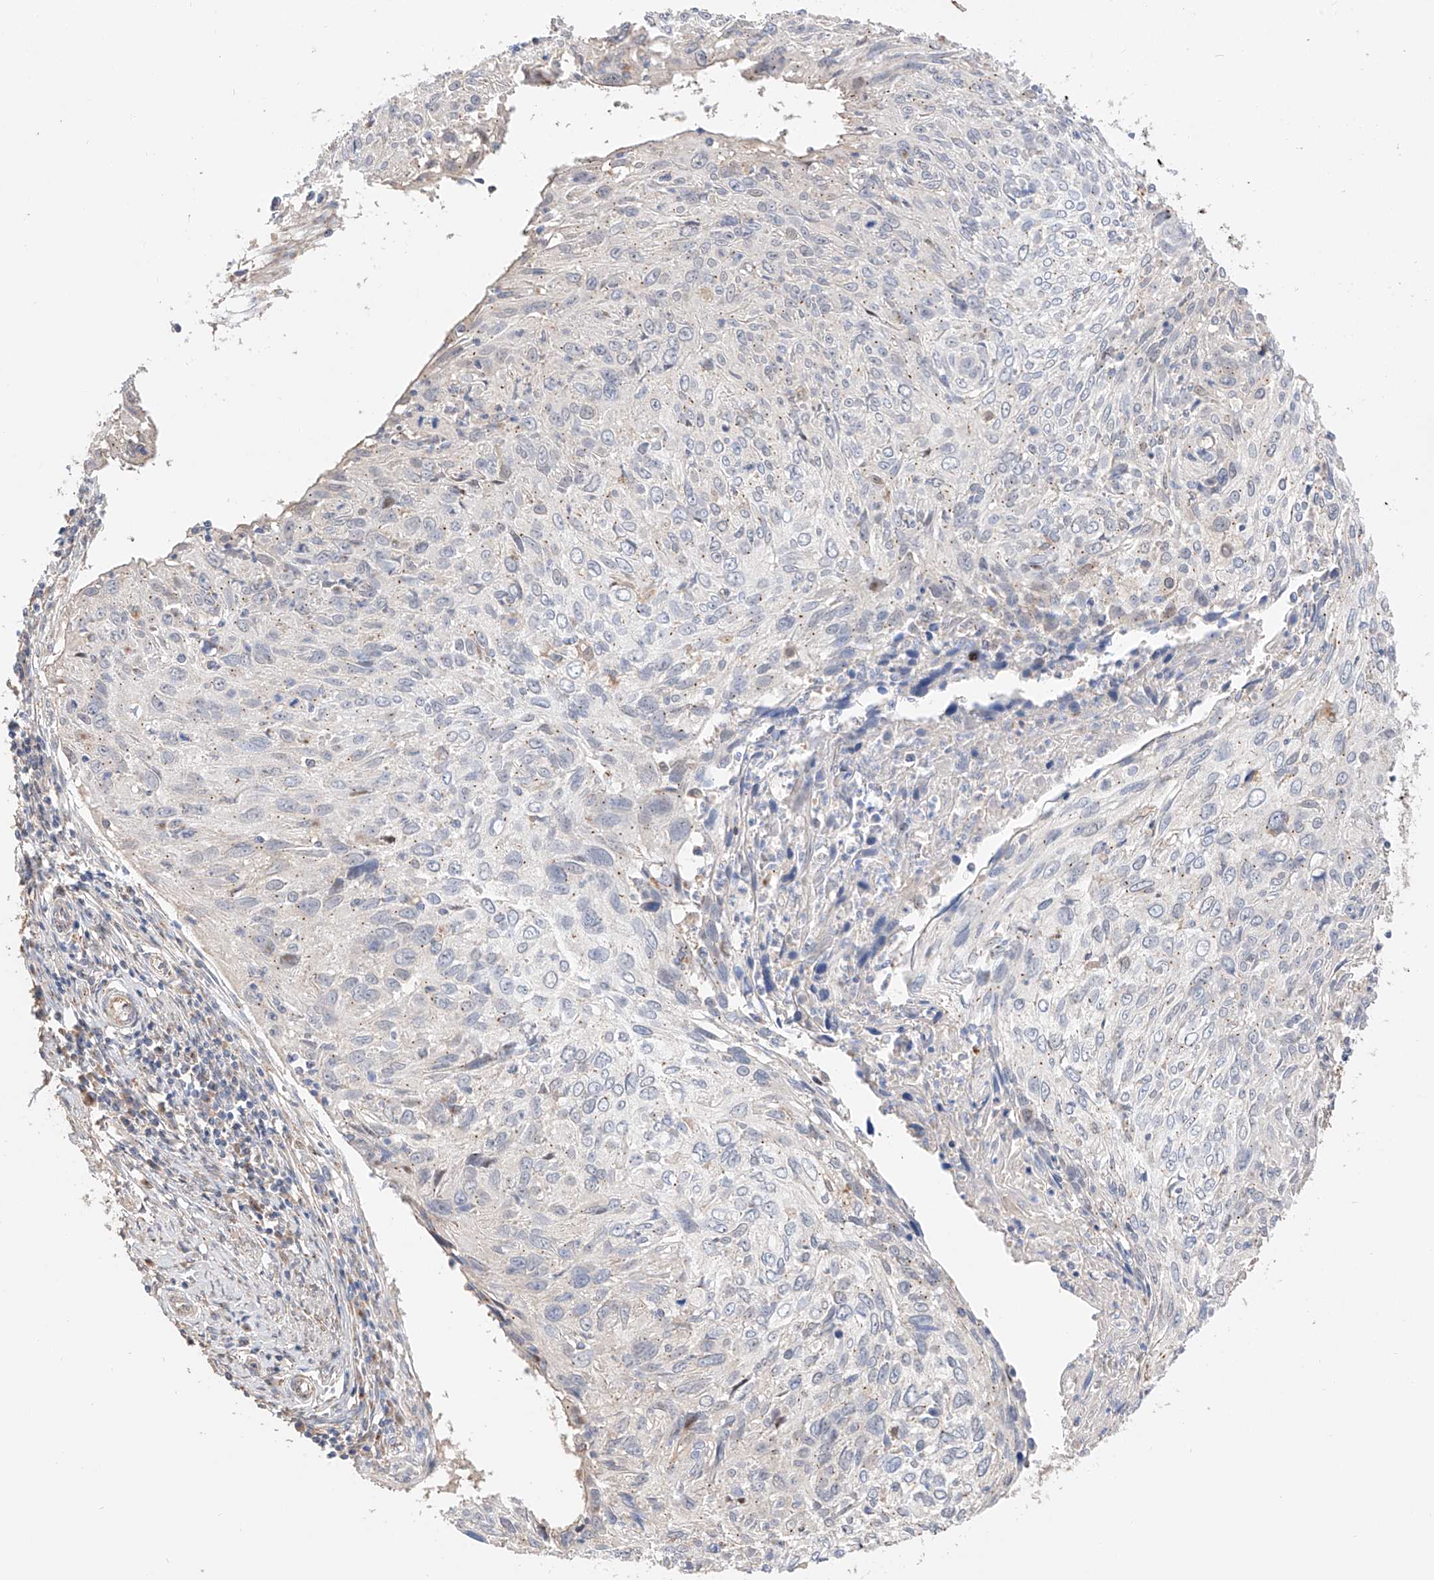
{"staining": {"intensity": "negative", "quantity": "none", "location": "none"}, "tissue": "cervical cancer", "cell_type": "Tumor cells", "image_type": "cancer", "snomed": [{"axis": "morphology", "description": "Squamous cell carcinoma, NOS"}, {"axis": "topography", "description": "Cervix"}], "caption": "DAB (3,3'-diaminobenzidine) immunohistochemical staining of cervical cancer shows no significant staining in tumor cells.", "gene": "MOSPD1", "patient": {"sex": "female", "age": 51}}